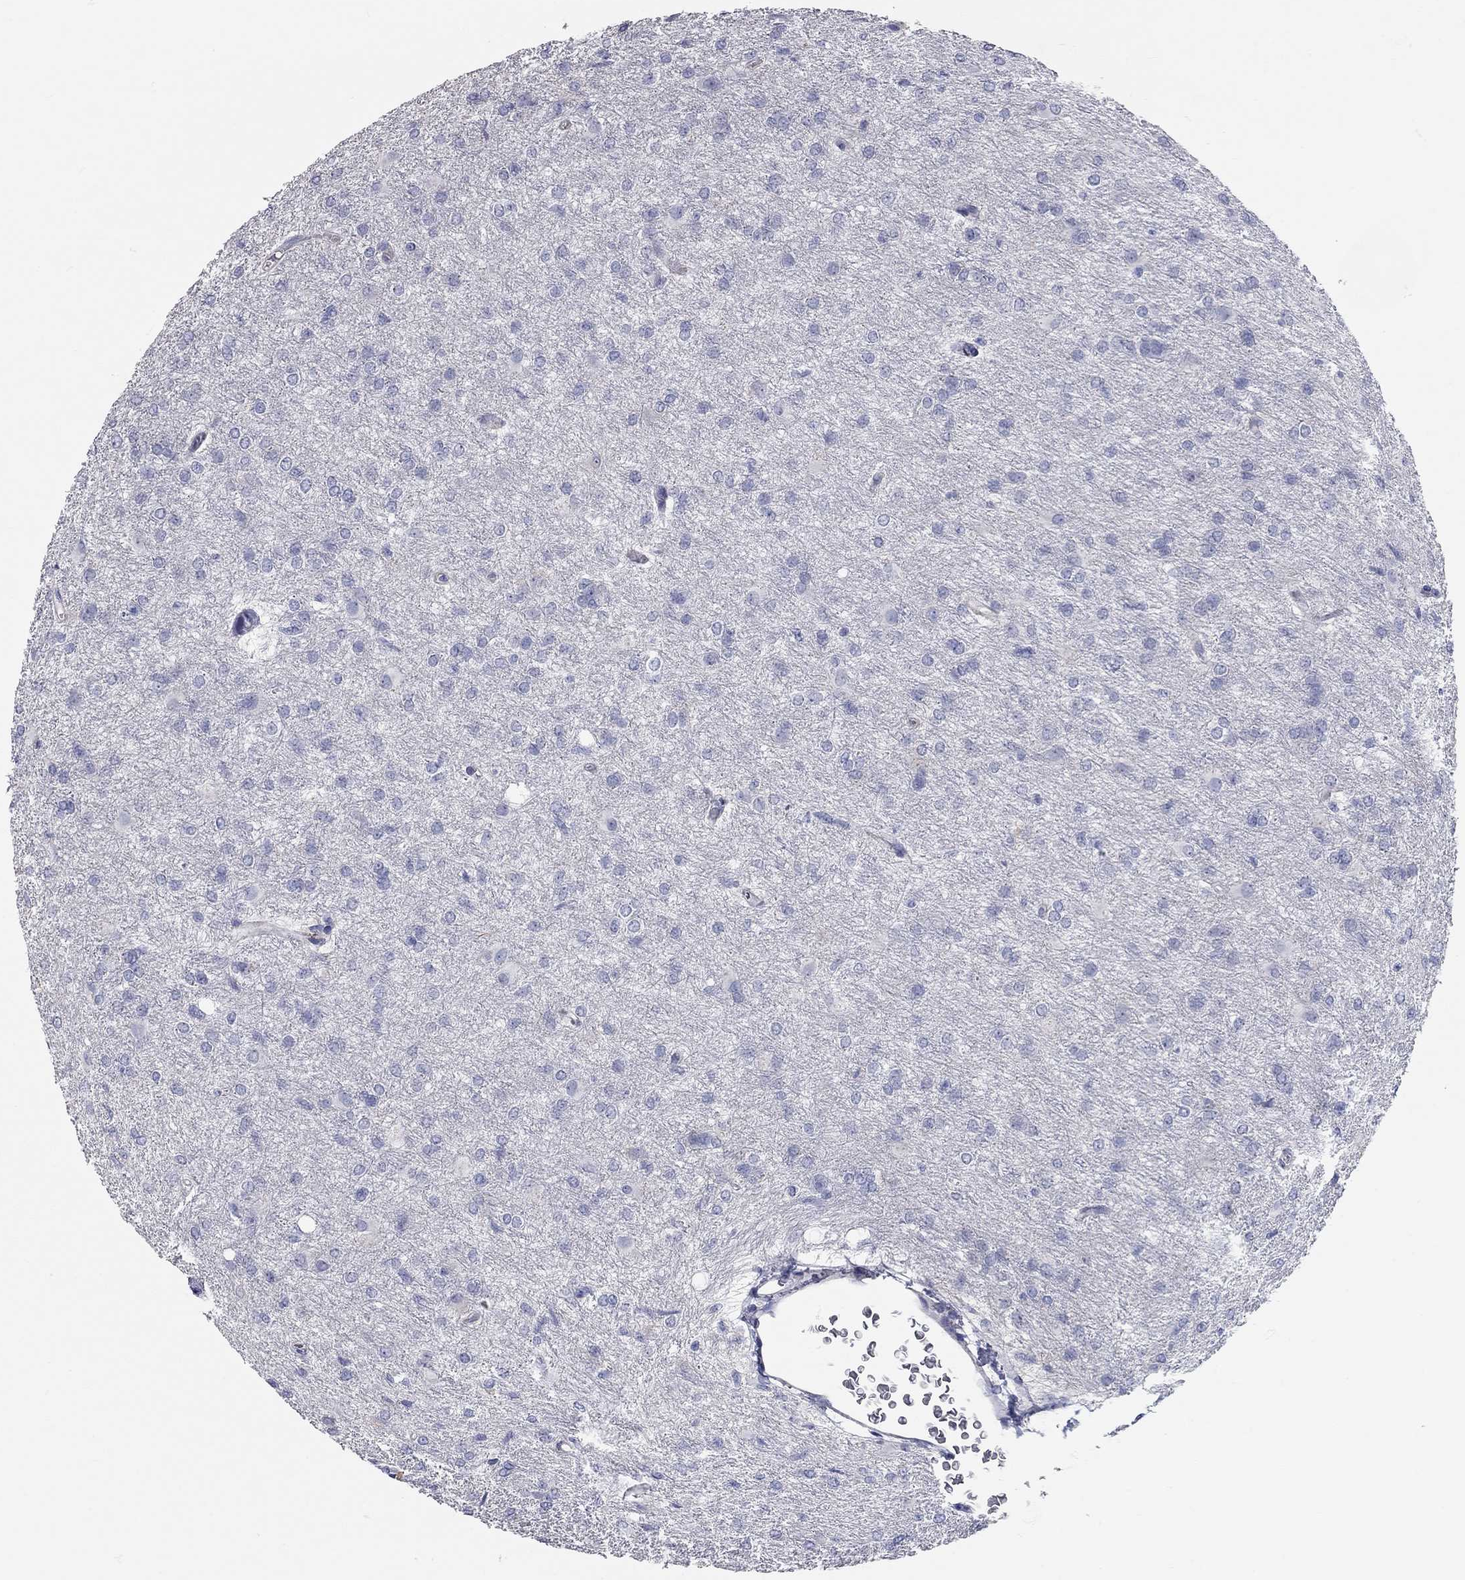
{"staining": {"intensity": "negative", "quantity": "none", "location": "none"}, "tissue": "glioma", "cell_type": "Tumor cells", "image_type": "cancer", "snomed": [{"axis": "morphology", "description": "Glioma, malignant, High grade"}, {"axis": "topography", "description": "Brain"}], "caption": "A micrograph of human glioma is negative for staining in tumor cells.", "gene": "C10orf90", "patient": {"sex": "male", "age": 68}}